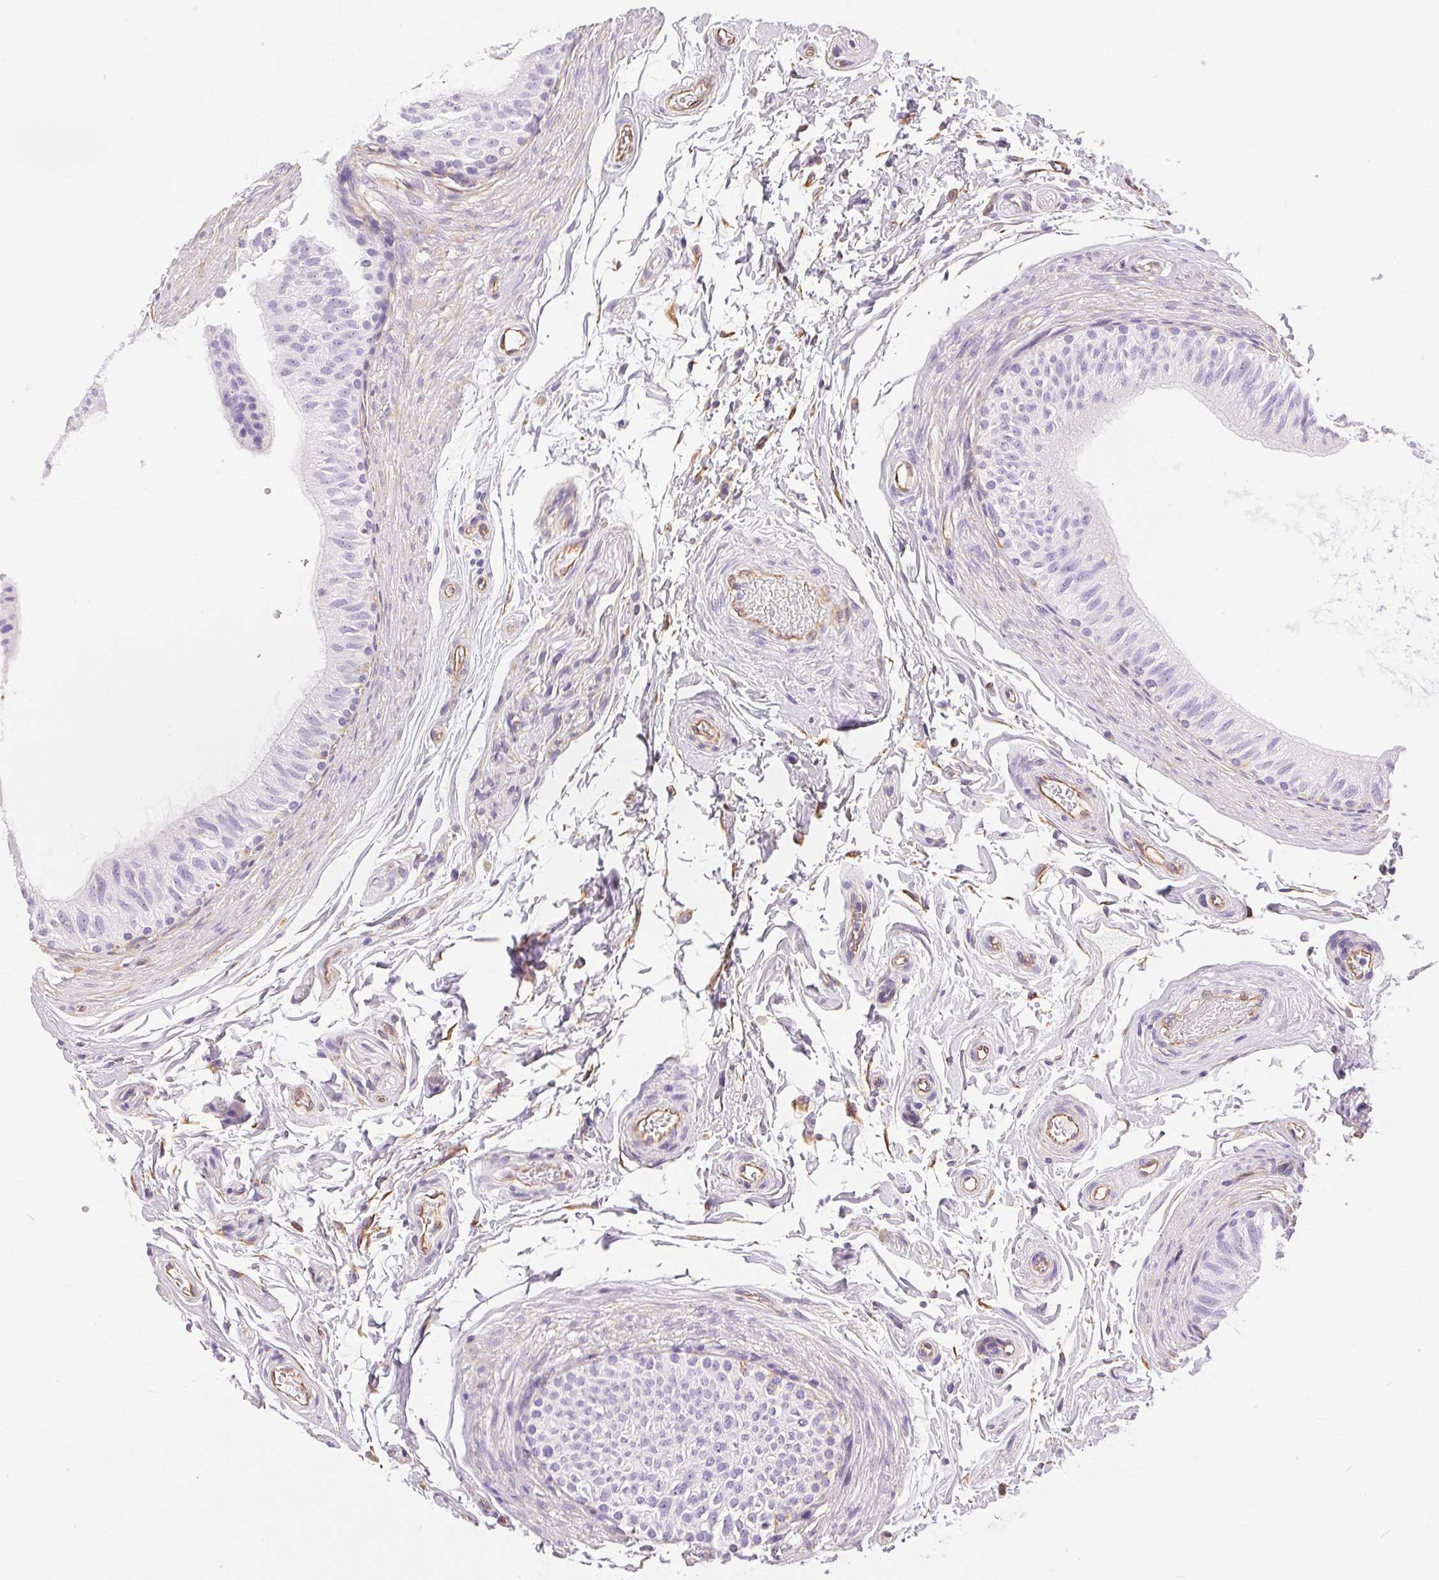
{"staining": {"intensity": "negative", "quantity": "none", "location": "none"}, "tissue": "epididymis", "cell_type": "Glandular cells", "image_type": "normal", "snomed": [{"axis": "morphology", "description": "Normal tissue, NOS"}, {"axis": "topography", "description": "Epididymis"}], "caption": "This is an immunohistochemistry (IHC) histopathology image of unremarkable epididymis. There is no positivity in glandular cells.", "gene": "GFAP", "patient": {"sex": "male", "age": 36}}